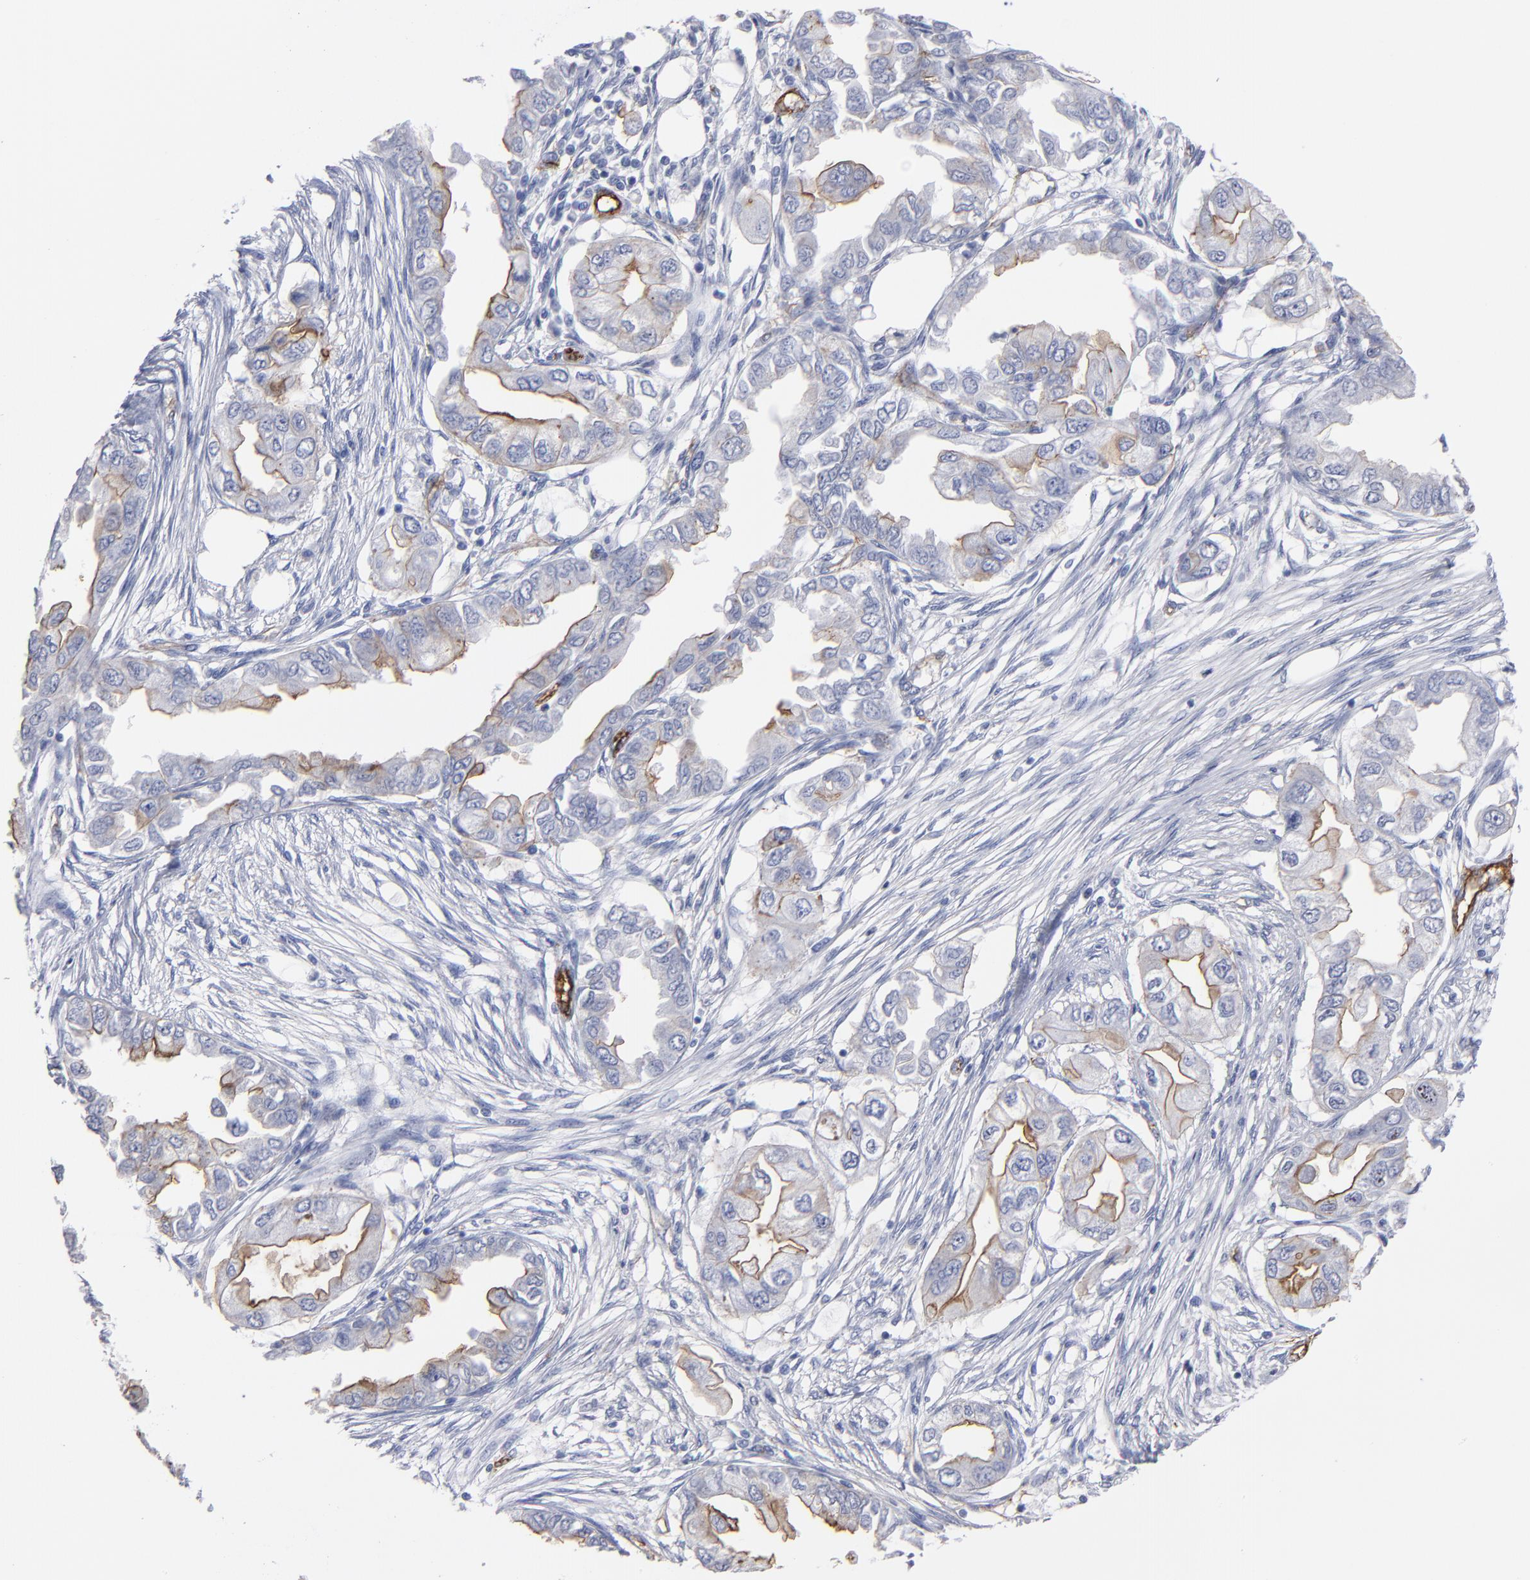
{"staining": {"intensity": "weak", "quantity": "<25%", "location": "cytoplasmic/membranous"}, "tissue": "endometrial cancer", "cell_type": "Tumor cells", "image_type": "cancer", "snomed": [{"axis": "morphology", "description": "Adenocarcinoma, NOS"}, {"axis": "topography", "description": "Endometrium"}], "caption": "Endometrial cancer stained for a protein using immunohistochemistry (IHC) reveals no positivity tumor cells.", "gene": "TM4SF1", "patient": {"sex": "female", "age": 67}}